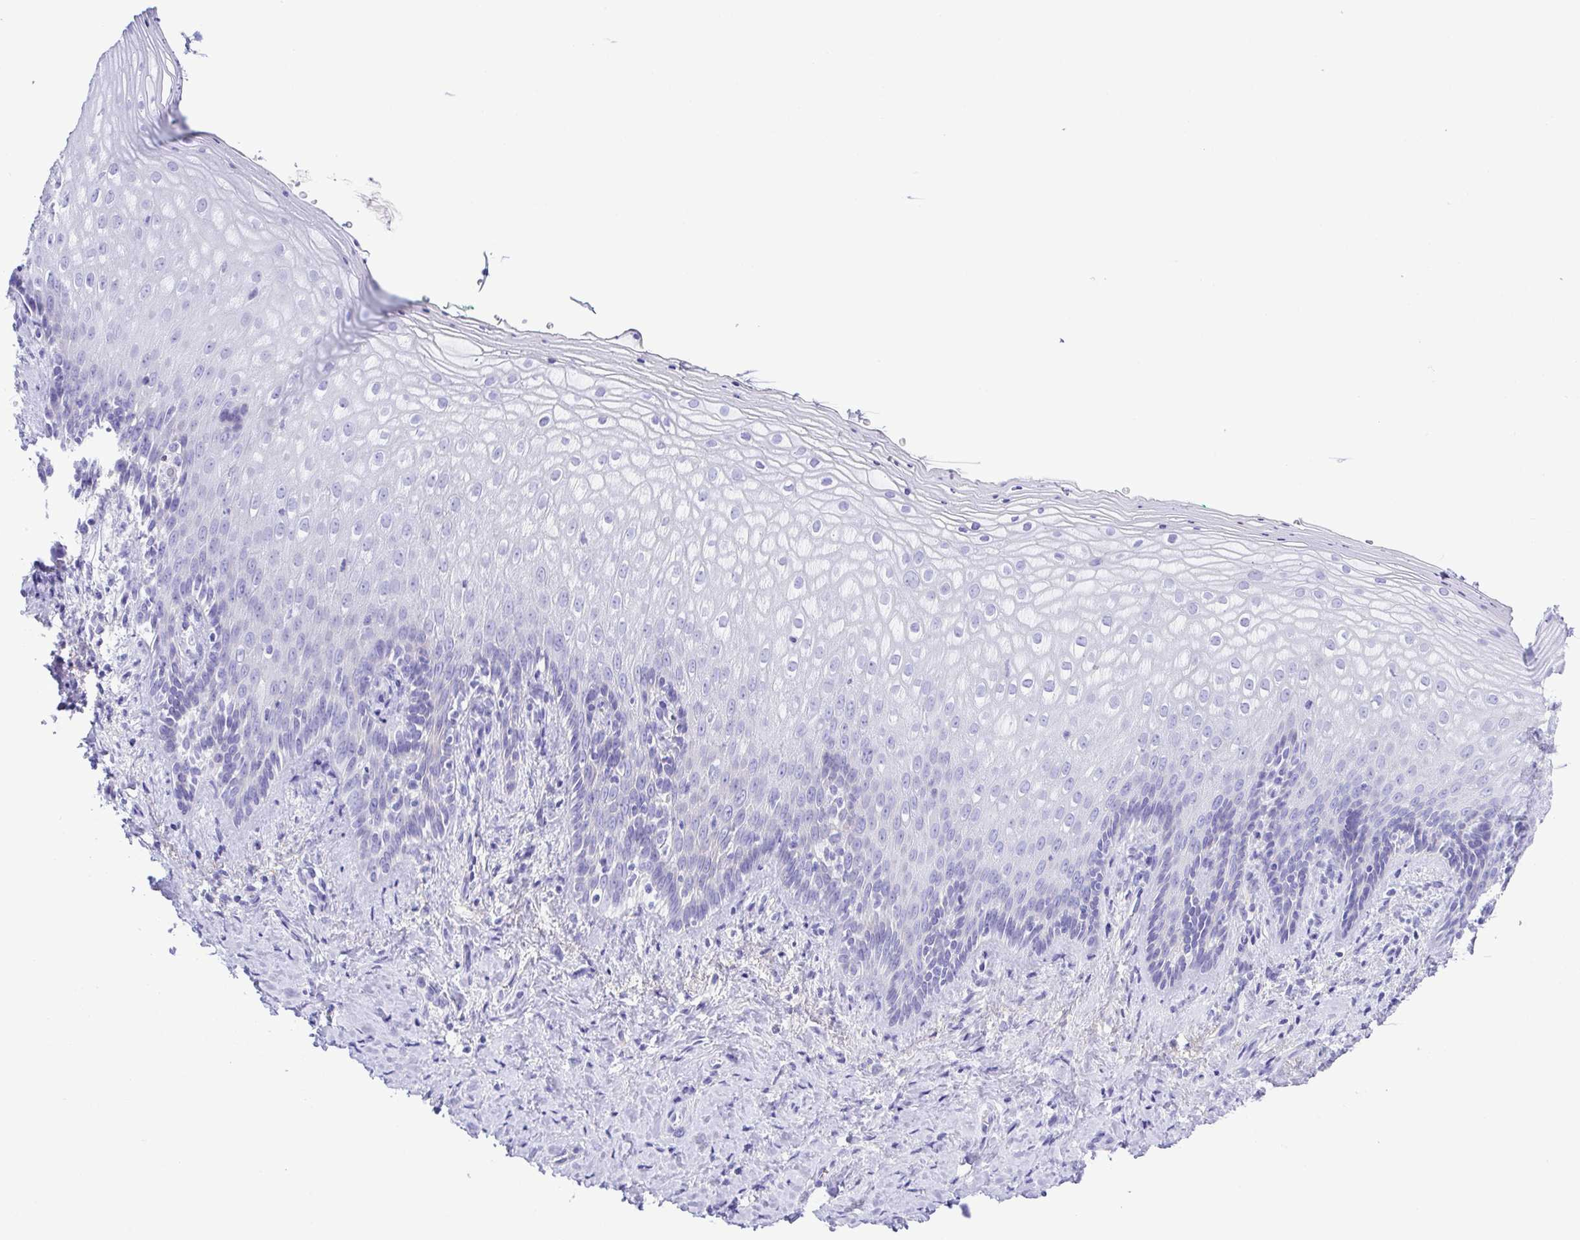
{"staining": {"intensity": "negative", "quantity": "none", "location": "none"}, "tissue": "vagina", "cell_type": "Squamous epithelial cells", "image_type": "normal", "snomed": [{"axis": "morphology", "description": "Normal tissue, NOS"}, {"axis": "topography", "description": "Vagina"}], "caption": "Immunohistochemistry photomicrograph of benign vagina: vagina stained with DAB shows no significant protein staining in squamous epithelial cells.", "gene": "PAK3", "patient": {"sex": "female", "age": 42}}